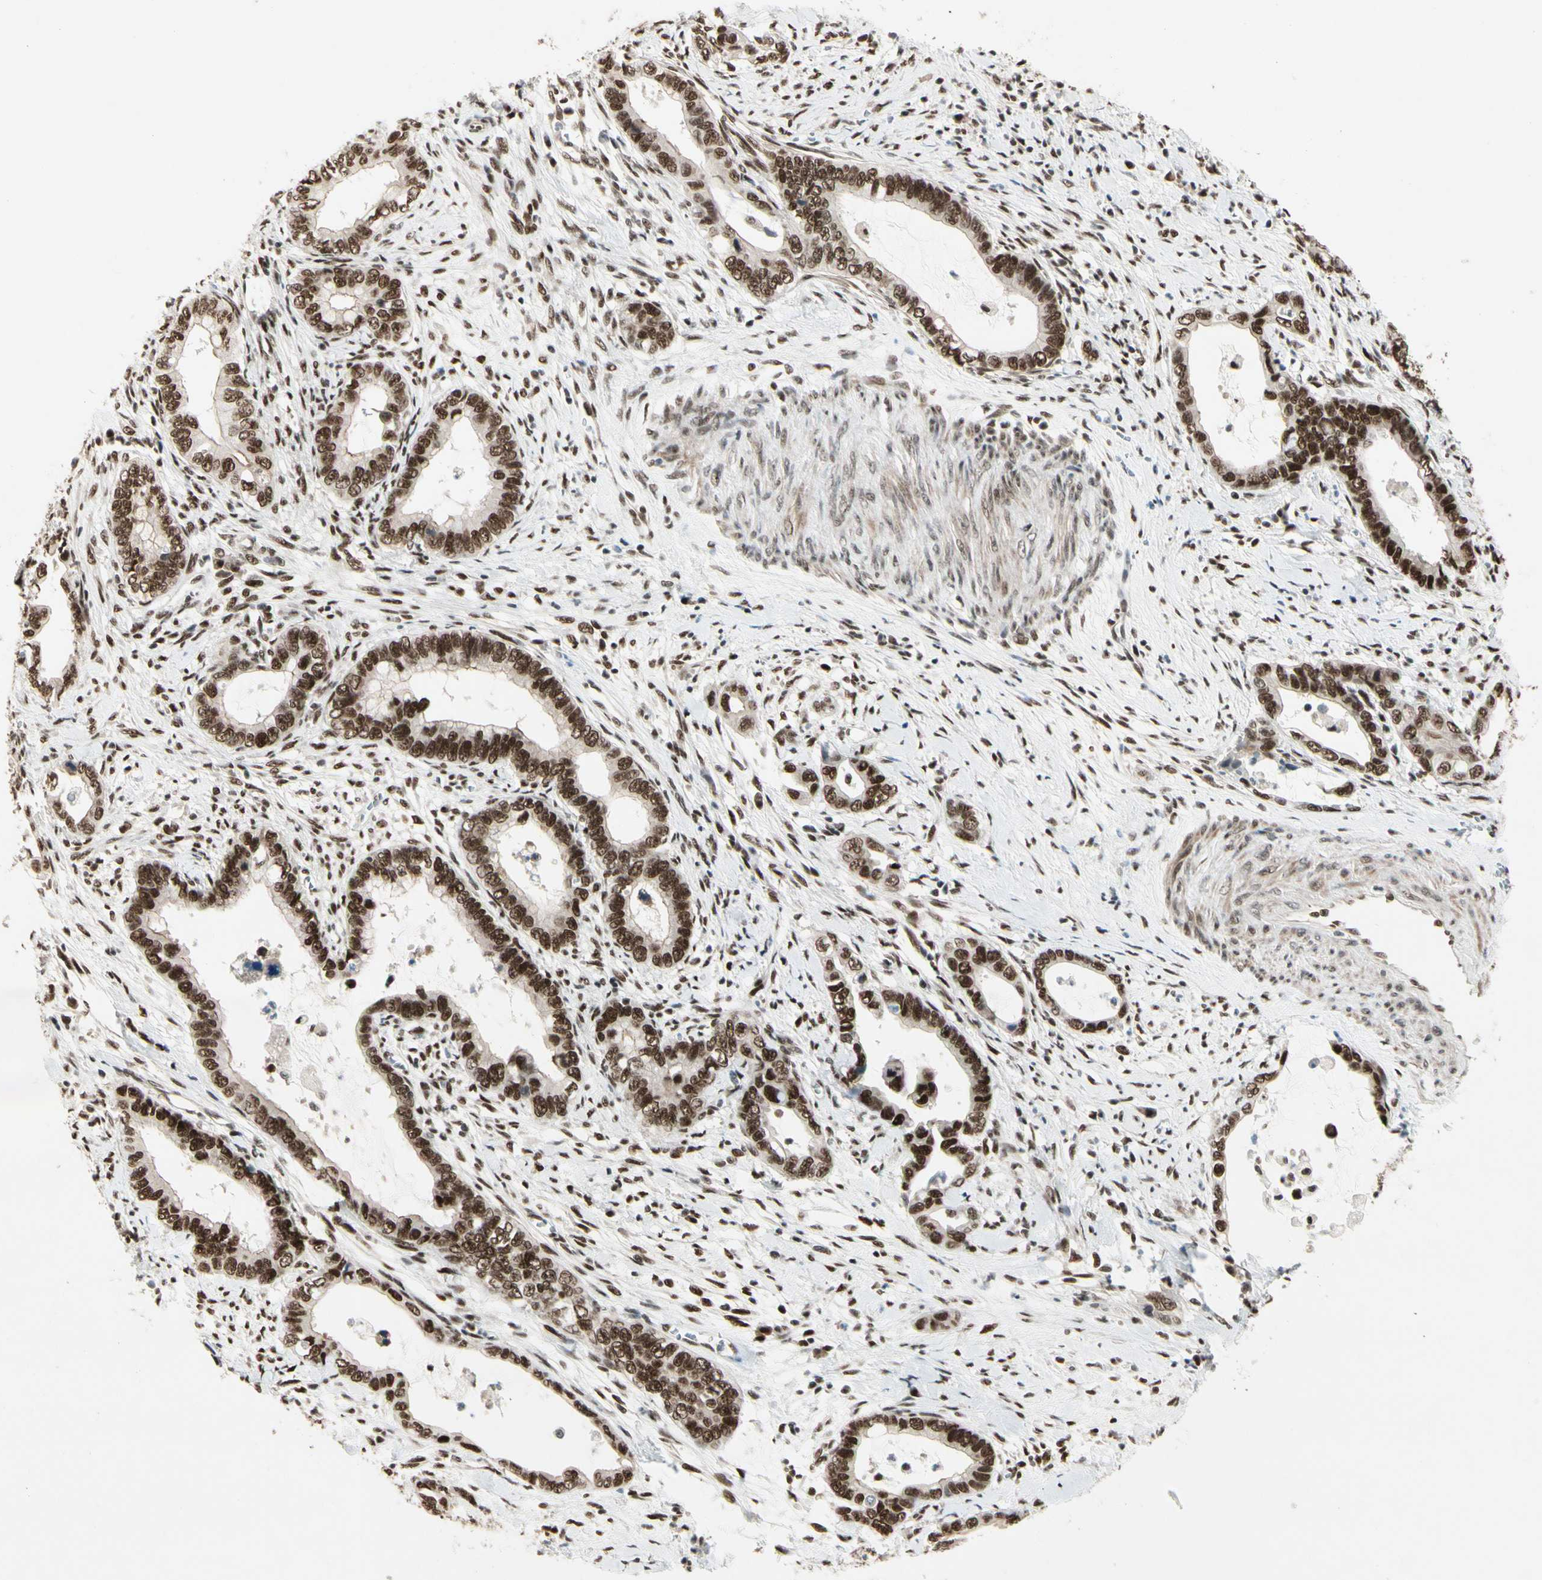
{"staining": {"intensity": "strong", "quantity": ">75%", "location": "nuclear"}, "tissue": "cervical cancer", "cell_type": "Tumor cells", "image_type": "cancer", "snomed": [{"axis": "morphology", "description": "Adenocarcinoma, NOS"}, {"axis": "topography", "description": "Cervix"}], "caption": "The micrograph exhibits staining of cervical adenocarcinoma, revealing strong nuclear protein expression (brown color) within tumor cells.", "gene": "CHAMP1", "patient": {"sex": "female", "age": 44}}